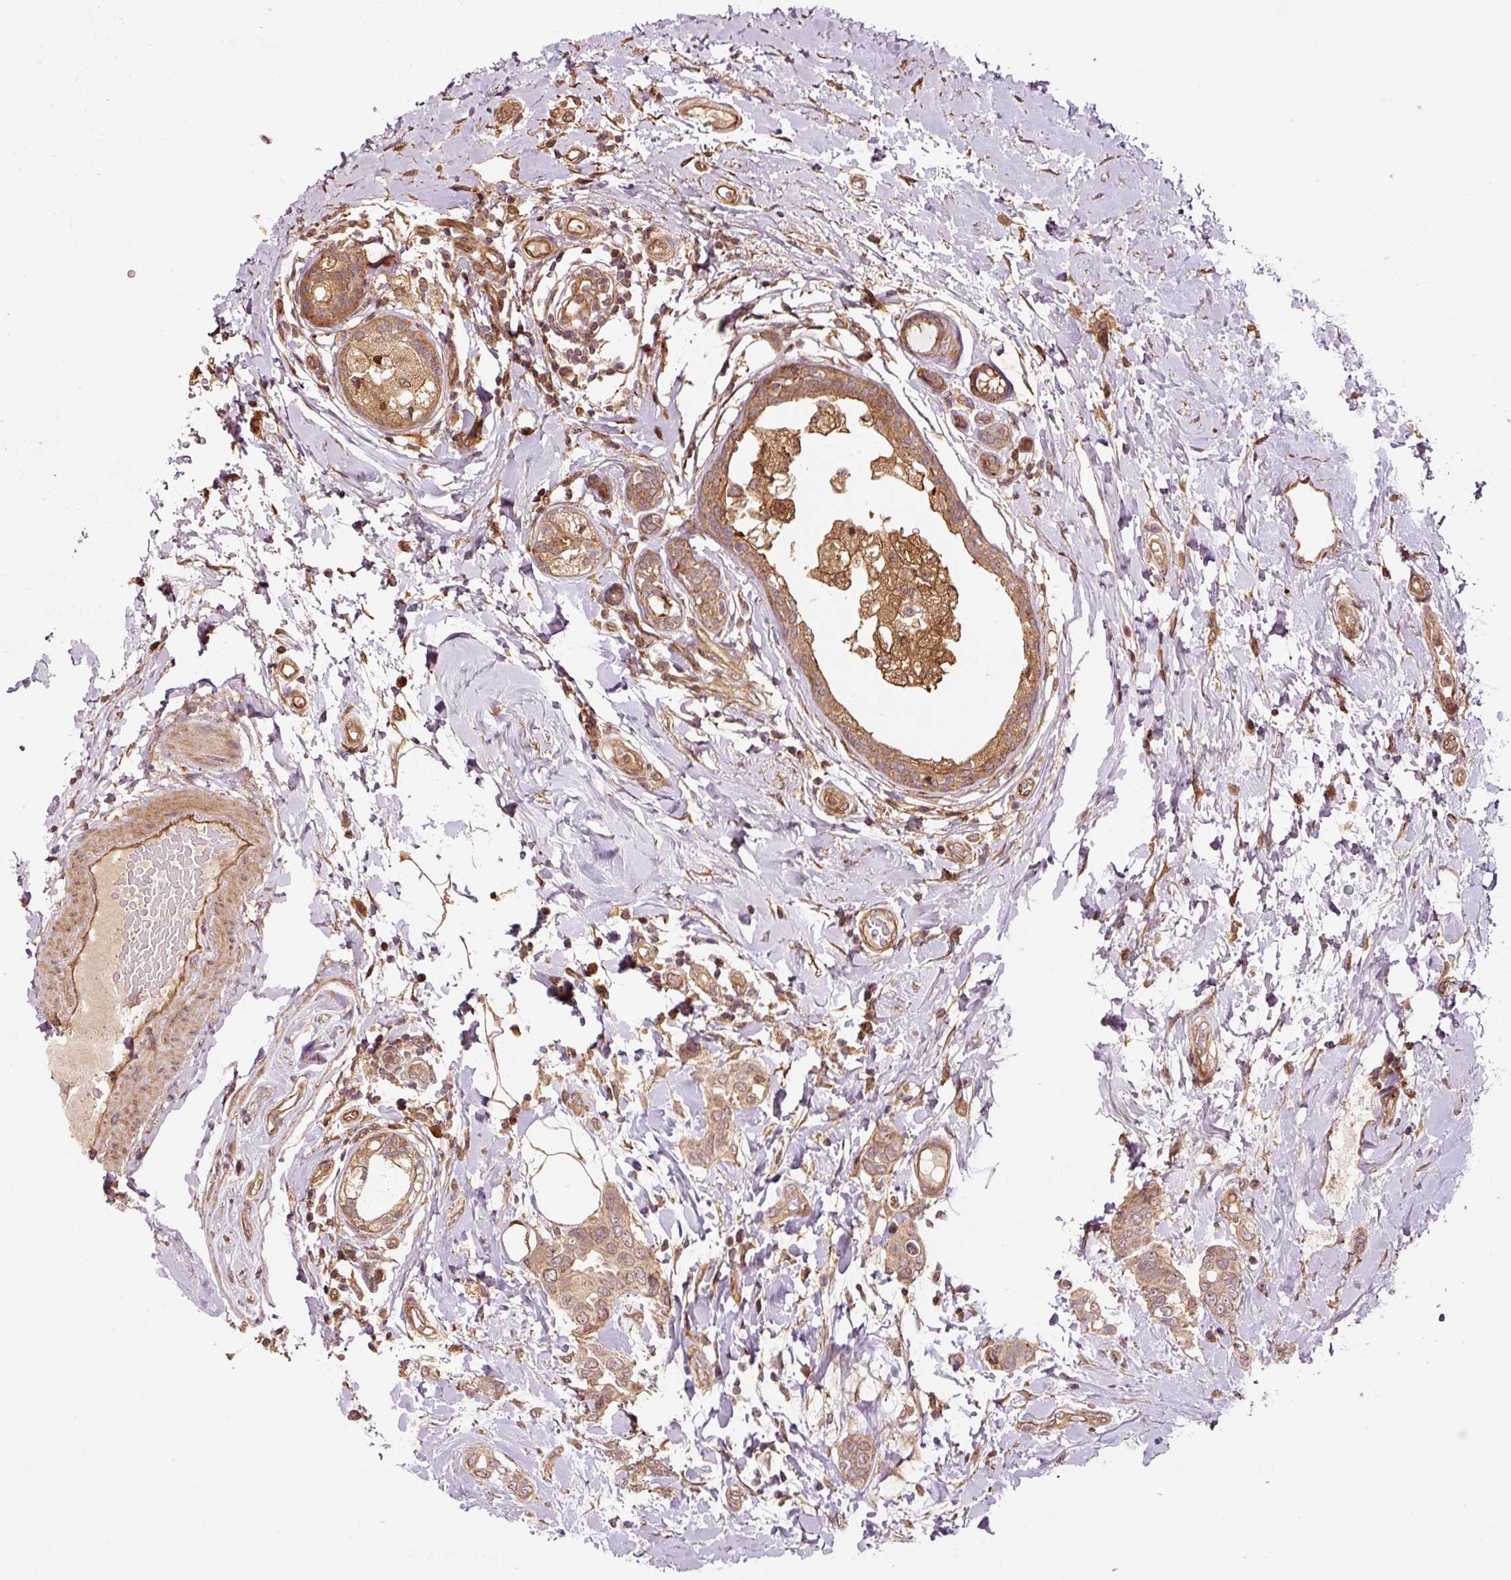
{"staining": {"intensity": "moderate", "quantity": ">75%", "location": "cytoplasmic/membranous"}, "tissue": "breast cancer", "cell_type": "Tumor cells", "image_type": "cancer", "snomed": [{"axis": "morphology", "description": "Lobular carcinoma"}, {"axis": "topography", "description": "Breast"}], "caption": "Protein expression analysis of breast cancer (lobular carcinoma) displays moderate cytoplasmic/membranous expression in approximately >75% of tumor cells.", "gene": "OXER1", "patient": {"sex": "female", "age": 51}}